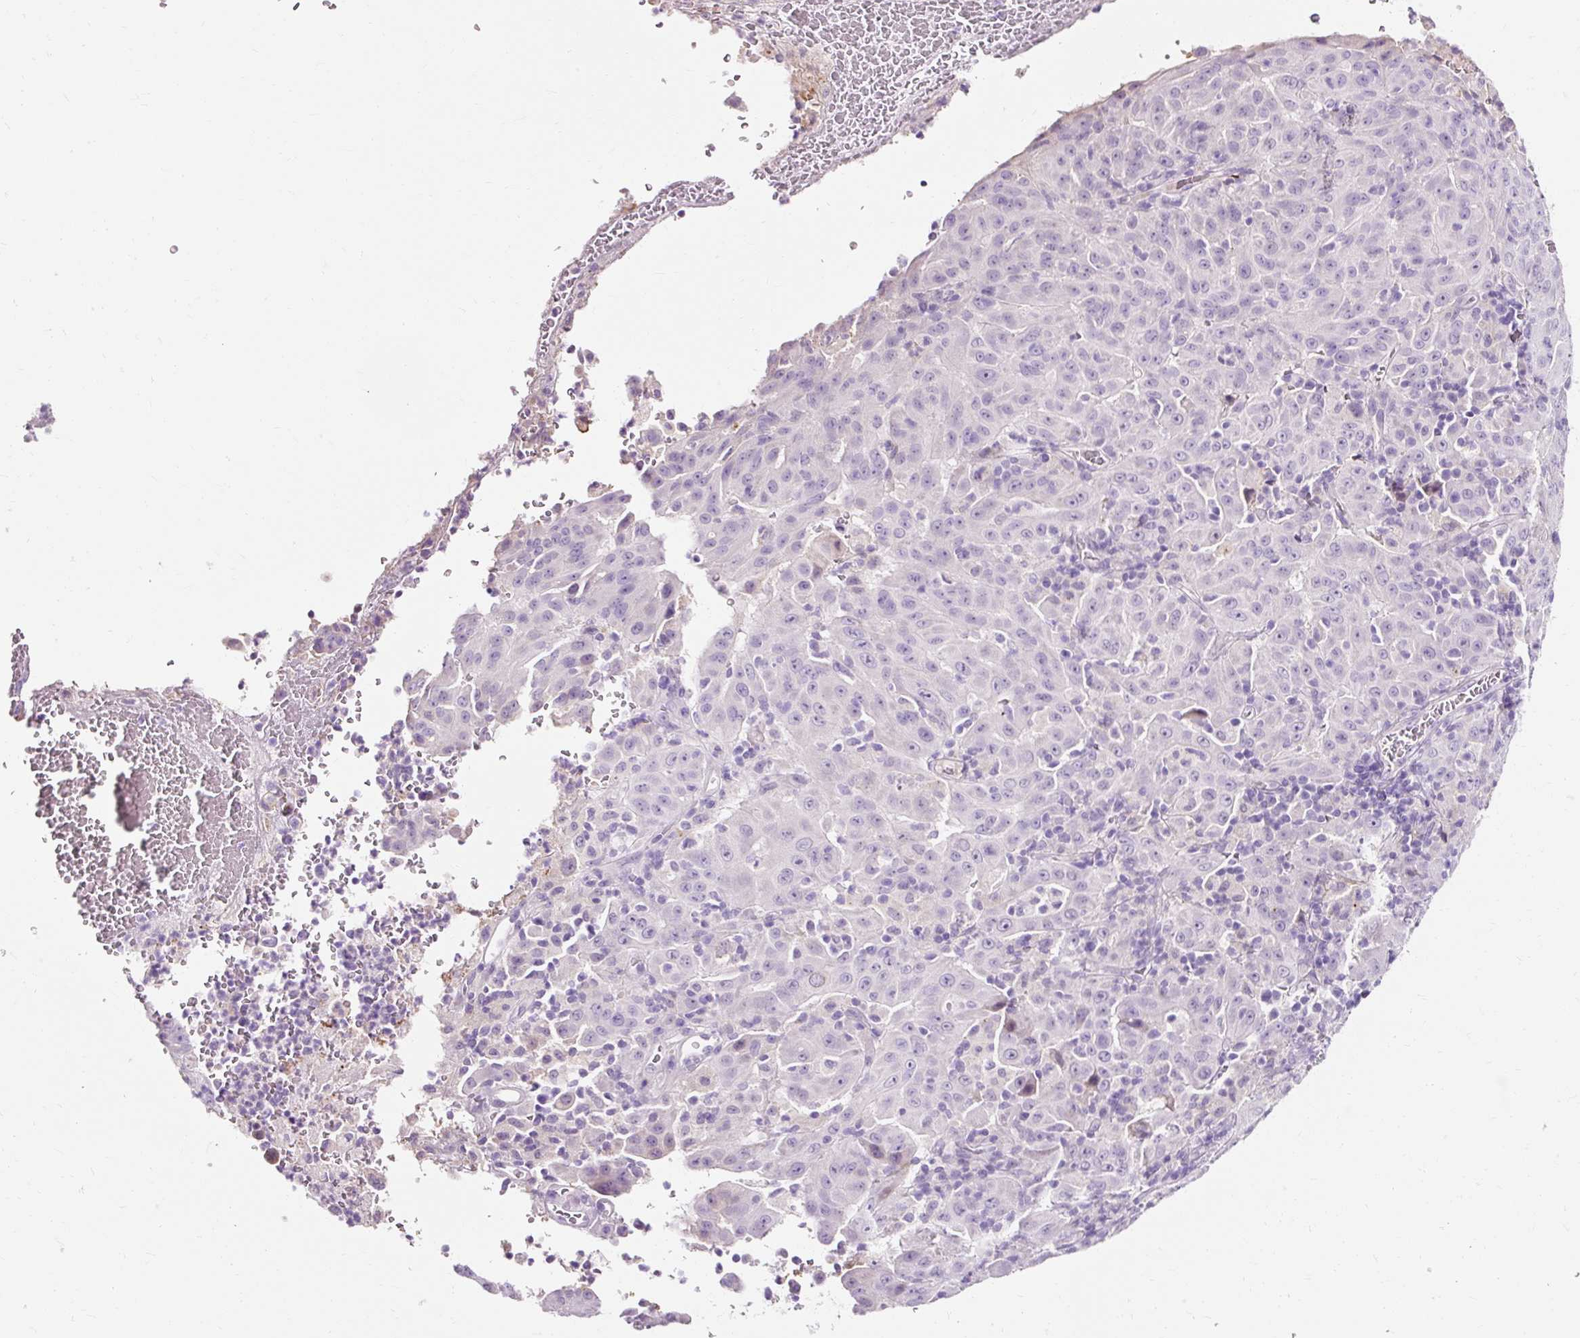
{"staining": {"intensity": "negative", "quantity": "none", "location": "none"}, "tissue": "pancreatic cancer", "cell_type": "Tumor cells", "image_type": "cancer", "snomed": [{"axis": "morphology", "description": "Adenocarcinoma, NOS"}, {"axis": "topography", "description": "Pancreas"}], "caption": "An immunohistochemistry micrograph of pancreatic cancer (adenocarcinoma) is shown. There is no staining in tumor cells of pancreatic cancer (adenocarcinoma).", "gene": "CLDN25", "patient": {"sex": "male", "age": 63}}